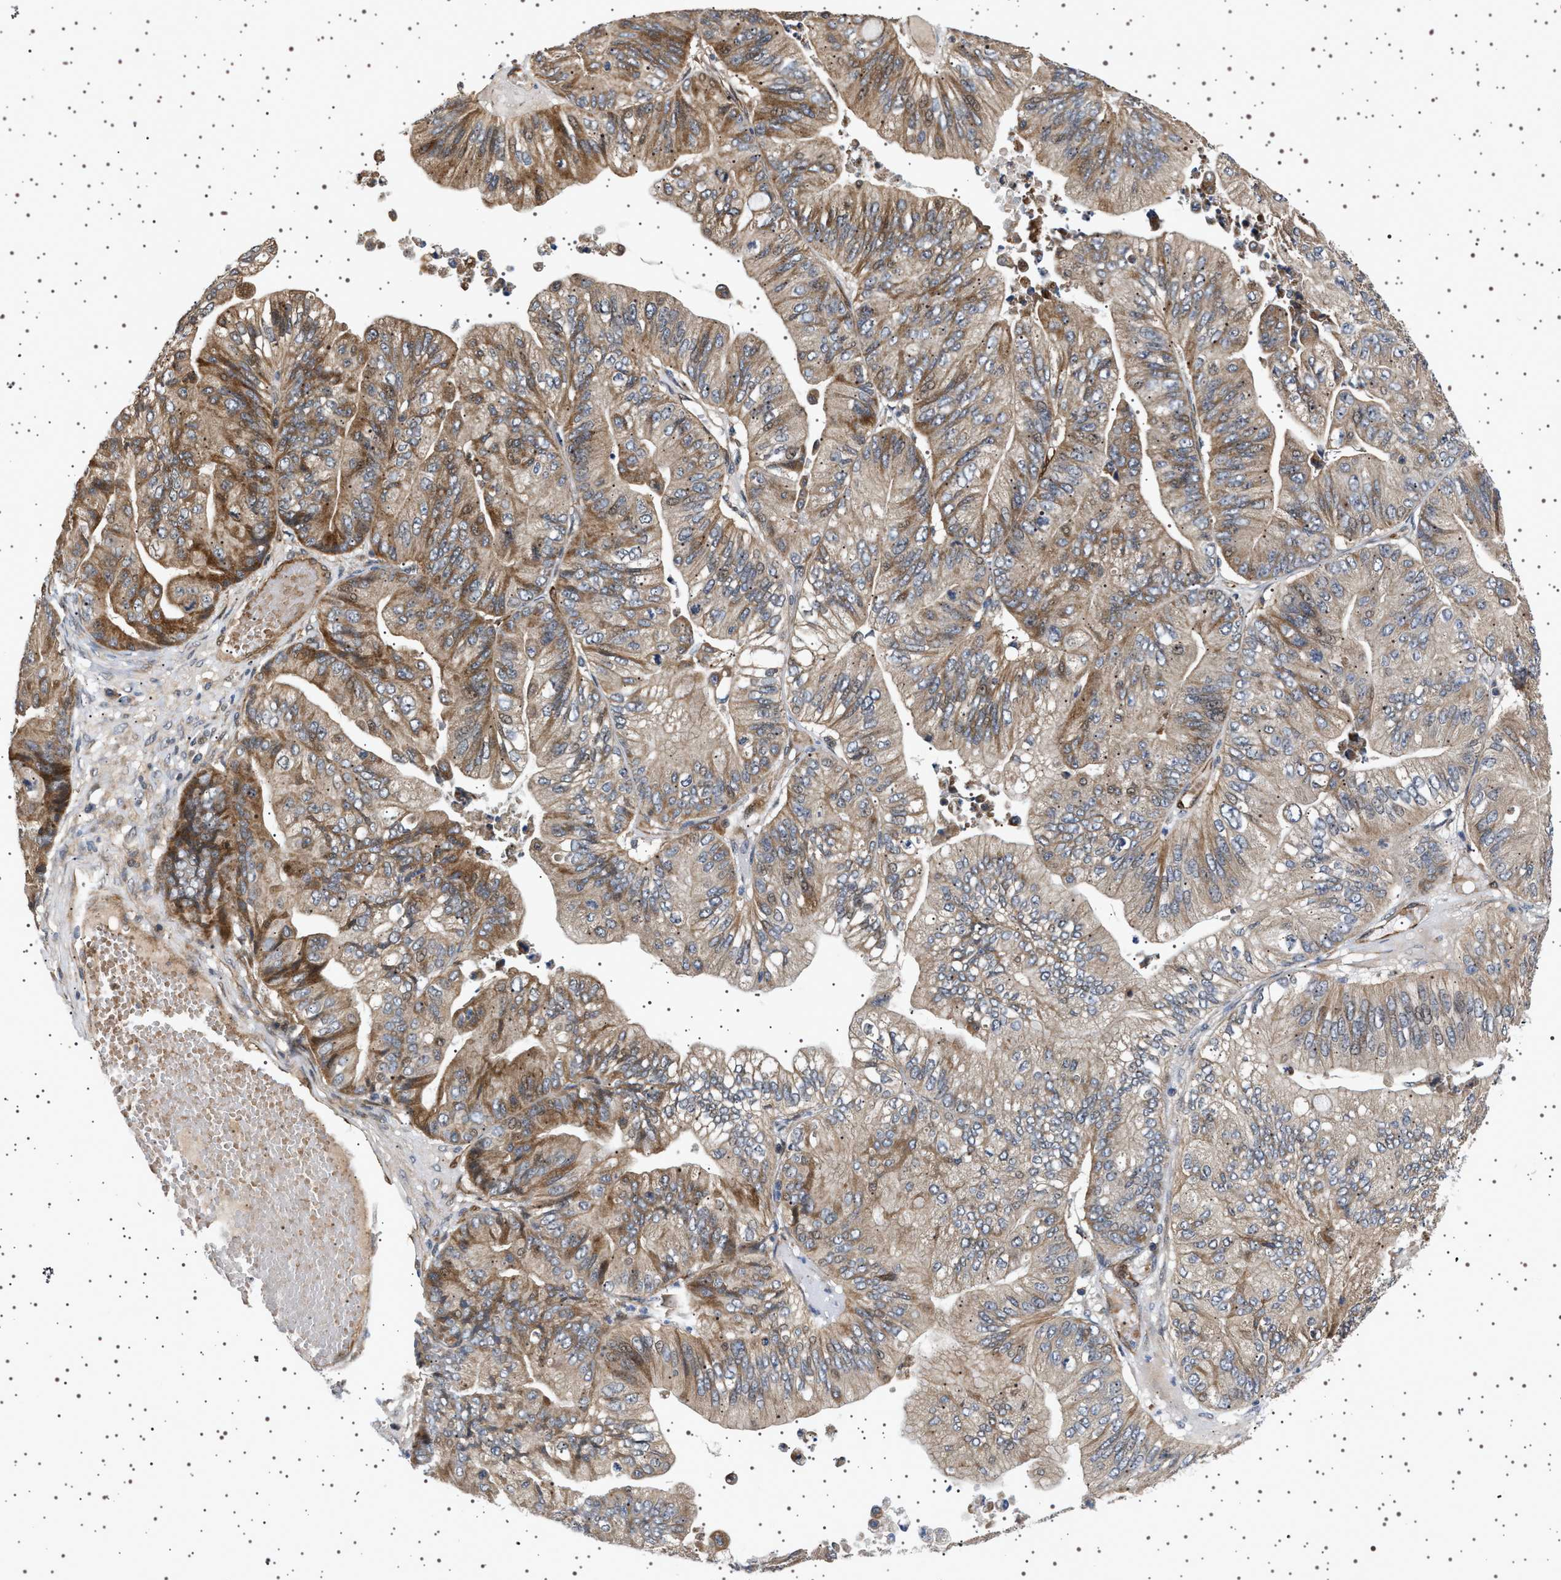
{"staining": {"intensity": "moderate", "quantity": ">75%", "location": "cytoplasmic/membranous"}, "tissue": "ovarian cancer", "cell_type": "Tumor cells", "image_type": "cancer", "snomed": [{"axis": "morphology", "description": "Cystadenocarcinoma, mucinous, NOS"}, {"axis": "topography", "description": "Ovary"}], "caption": "An IHC micrograph of neoplastic tissue is shown. Protein staining in brown labels moderate cytoplasmic/membranous positivity in ovarian cancer (mucinous cystadenocarcinoma) within tumor cells. Using DAB (3,3'-diaminobenzidine) (brown) and hematoxylin (blue) stains, captured at high magnification using brightfield microscopy.", "gene": "BAG3", "patient": {"sex": "female", "age": 61}}